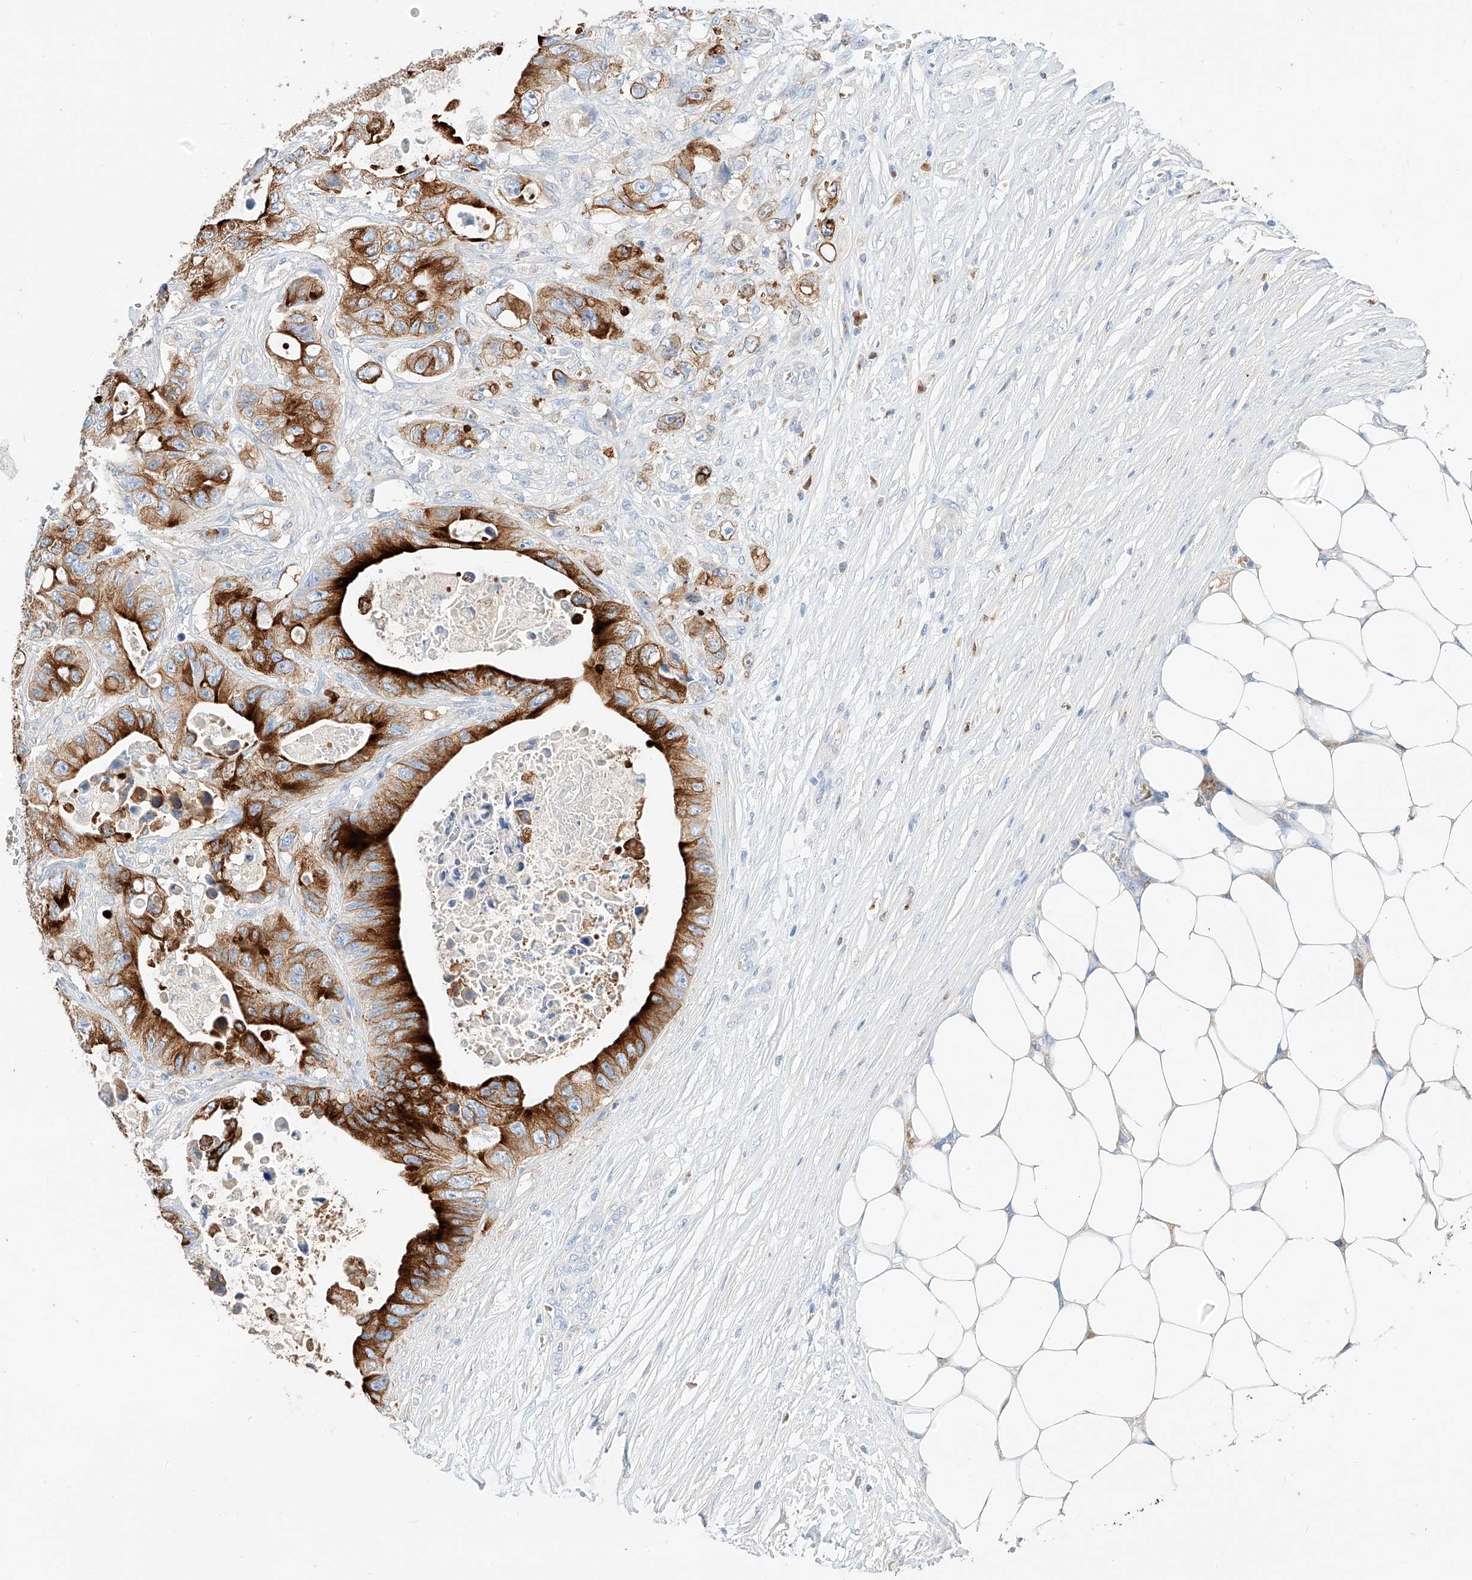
{"staining": {"intensity": "strong", "quantity": ">75%", "location": "cytoplasmic/membranous"}, "tissue": "colorectal cancer", "cell_type": "Tumor cells", "image_type": "cancer", "snomed": [{"axis": "morphology", "description": "Adenocarcinoma, NOS"}, {"axis": "topography", "description": "Colon"}], "caption": "Human colorectal adenocarcinoma stained for a protein (brown) reveals strong cytoplasmic/membranous positive staining in about >75% of tumor cells.", "gene": "MAP7", "patient": {"sex": "female", "age": 46}}